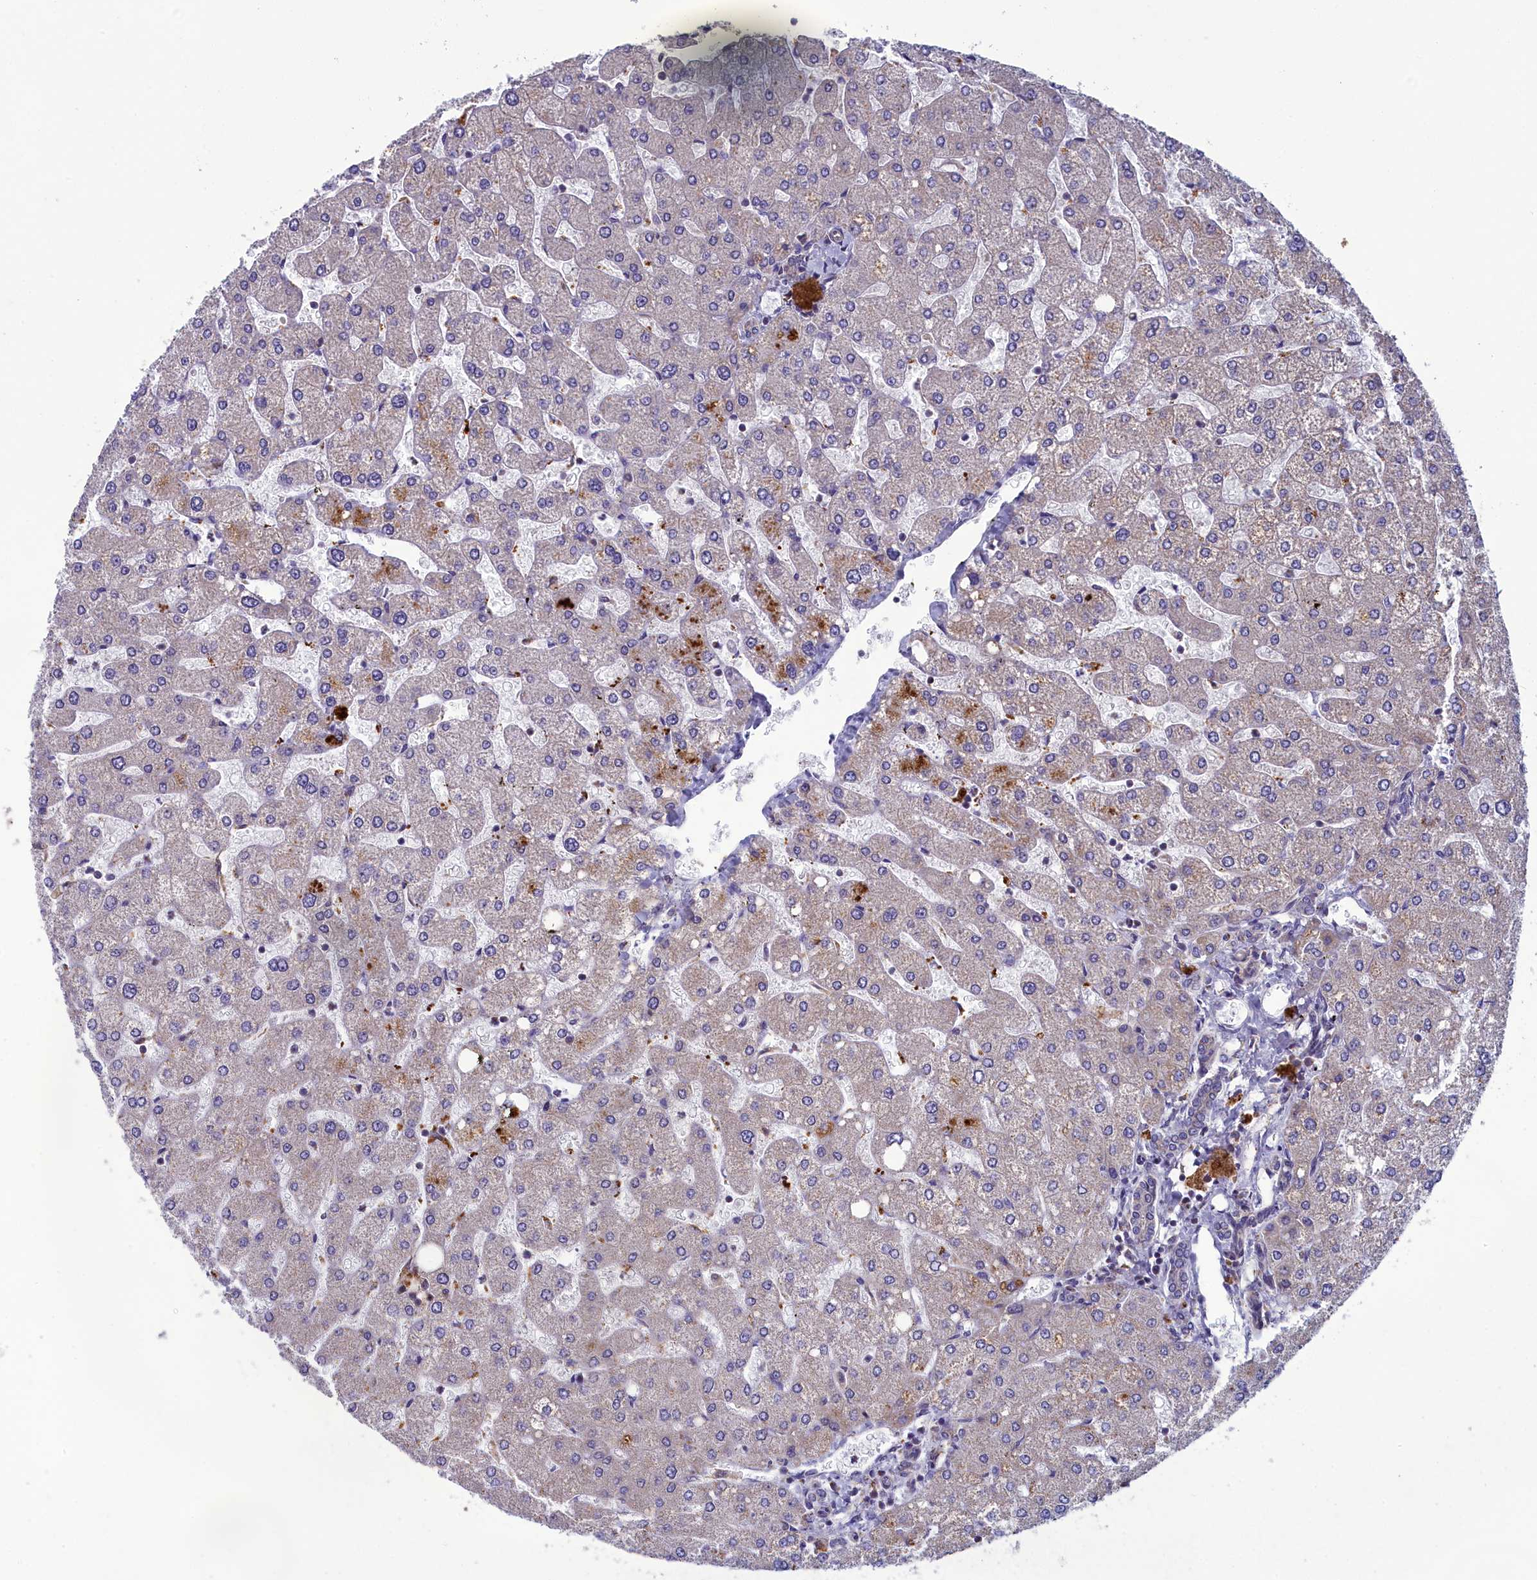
{"staining": {"intensity": "negative", "quantity": "none", "location": "none"}, "tissue": "liver", "cell_type": "Cholangiocytes", "image_type": "normal", "snomed": [{"axis": "morphology", "description": "Normal tissue, NOS"}, {"axis": "topography", "description": "Liver"}], "caption": "Cholangiocytes show no significant protein staining in normal liver. The staining was performed using DAB (3,3'-diaminobenzidine) to visualize the protein expression in brown, while the nuclei were stained in blue with hematoxylin (Magnification: 20x).", "gene": "BLTP2", "patient": {"sex": "male", "age": 55}}